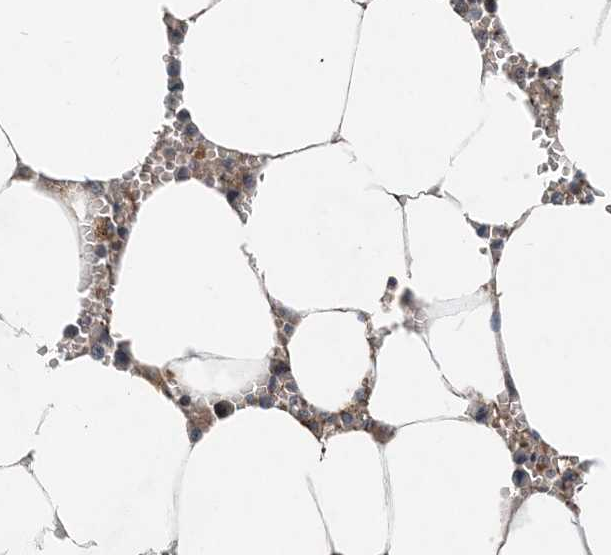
{"staining": {"intensity": "moderate", "quantity": "<25%", "location": "cytoplasmic/membranous"}, "tissue": "bone marrow", "cell_type": "Hematopoietic cells", "image_type": "normal", "snomed": [{"axis": "morphology", "description": "Normal tissue, NOS"}, {"axis": "topography", "description": "Bone marrow"}], "caption": "Immunohistochemical staining of unremarkable human bone marrow exhibits low levels of moderate cytoplasmic/membranous positivity in about <25% of hematopoietic cells.", "gene": "SMPD3", "patient": {"sex": "male", "age": 70}}